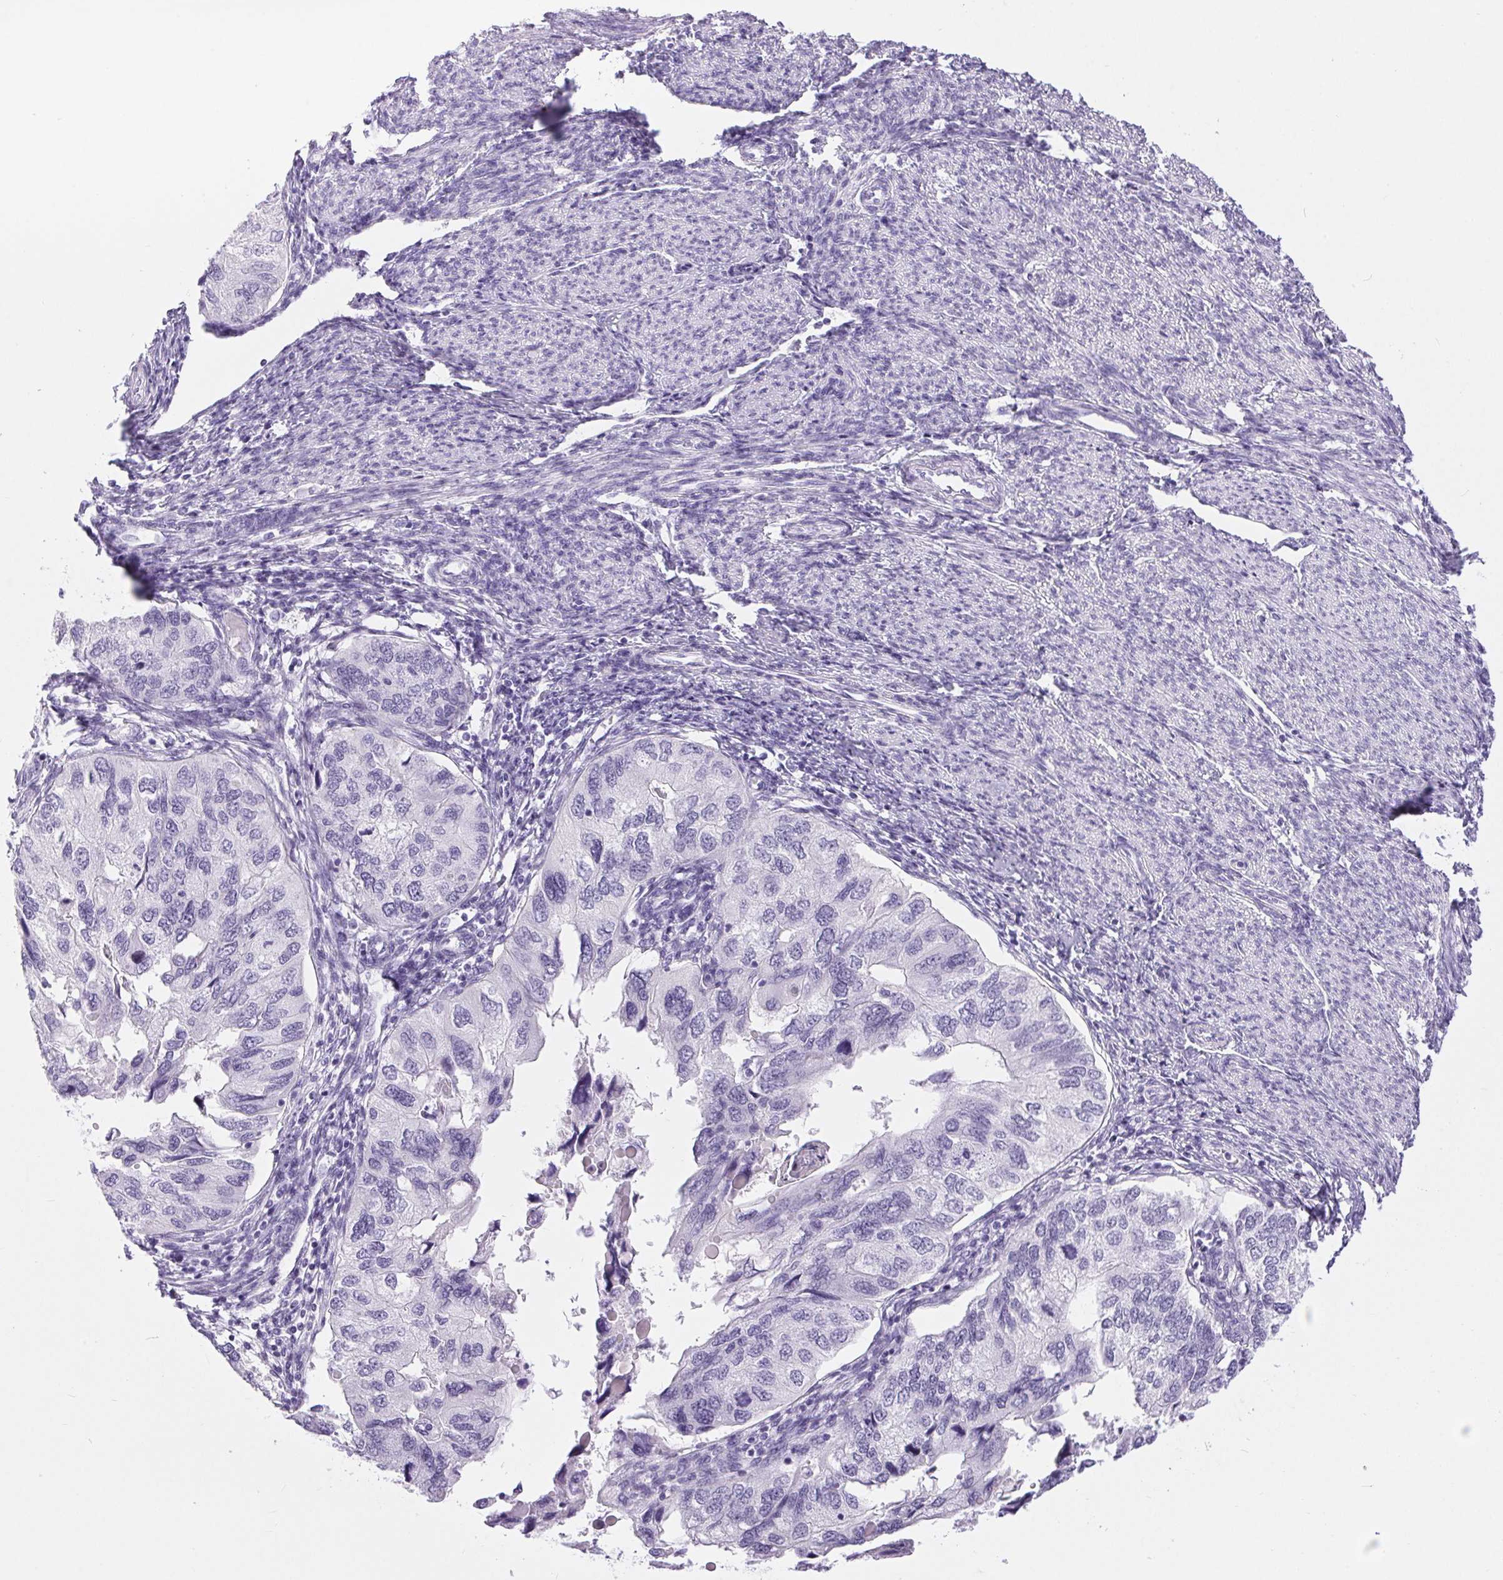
{"staining": {"intensity": "negative", "quantity": "none", "location": "none"}, "tissue": "endometrial cancer", "cell_type": "Tumor cells", "image_type": "cancer", "snomed": [{"axis": "morphology", "description": "Carcinoma, NOS"}, {"axis": "topography", "description": "Uterus"}], "caption": "Tumor cells show no significant protein expression in endometrial carcinoma.", "gene": "XDH", "patient": {"sex": "female", "age": 76}}